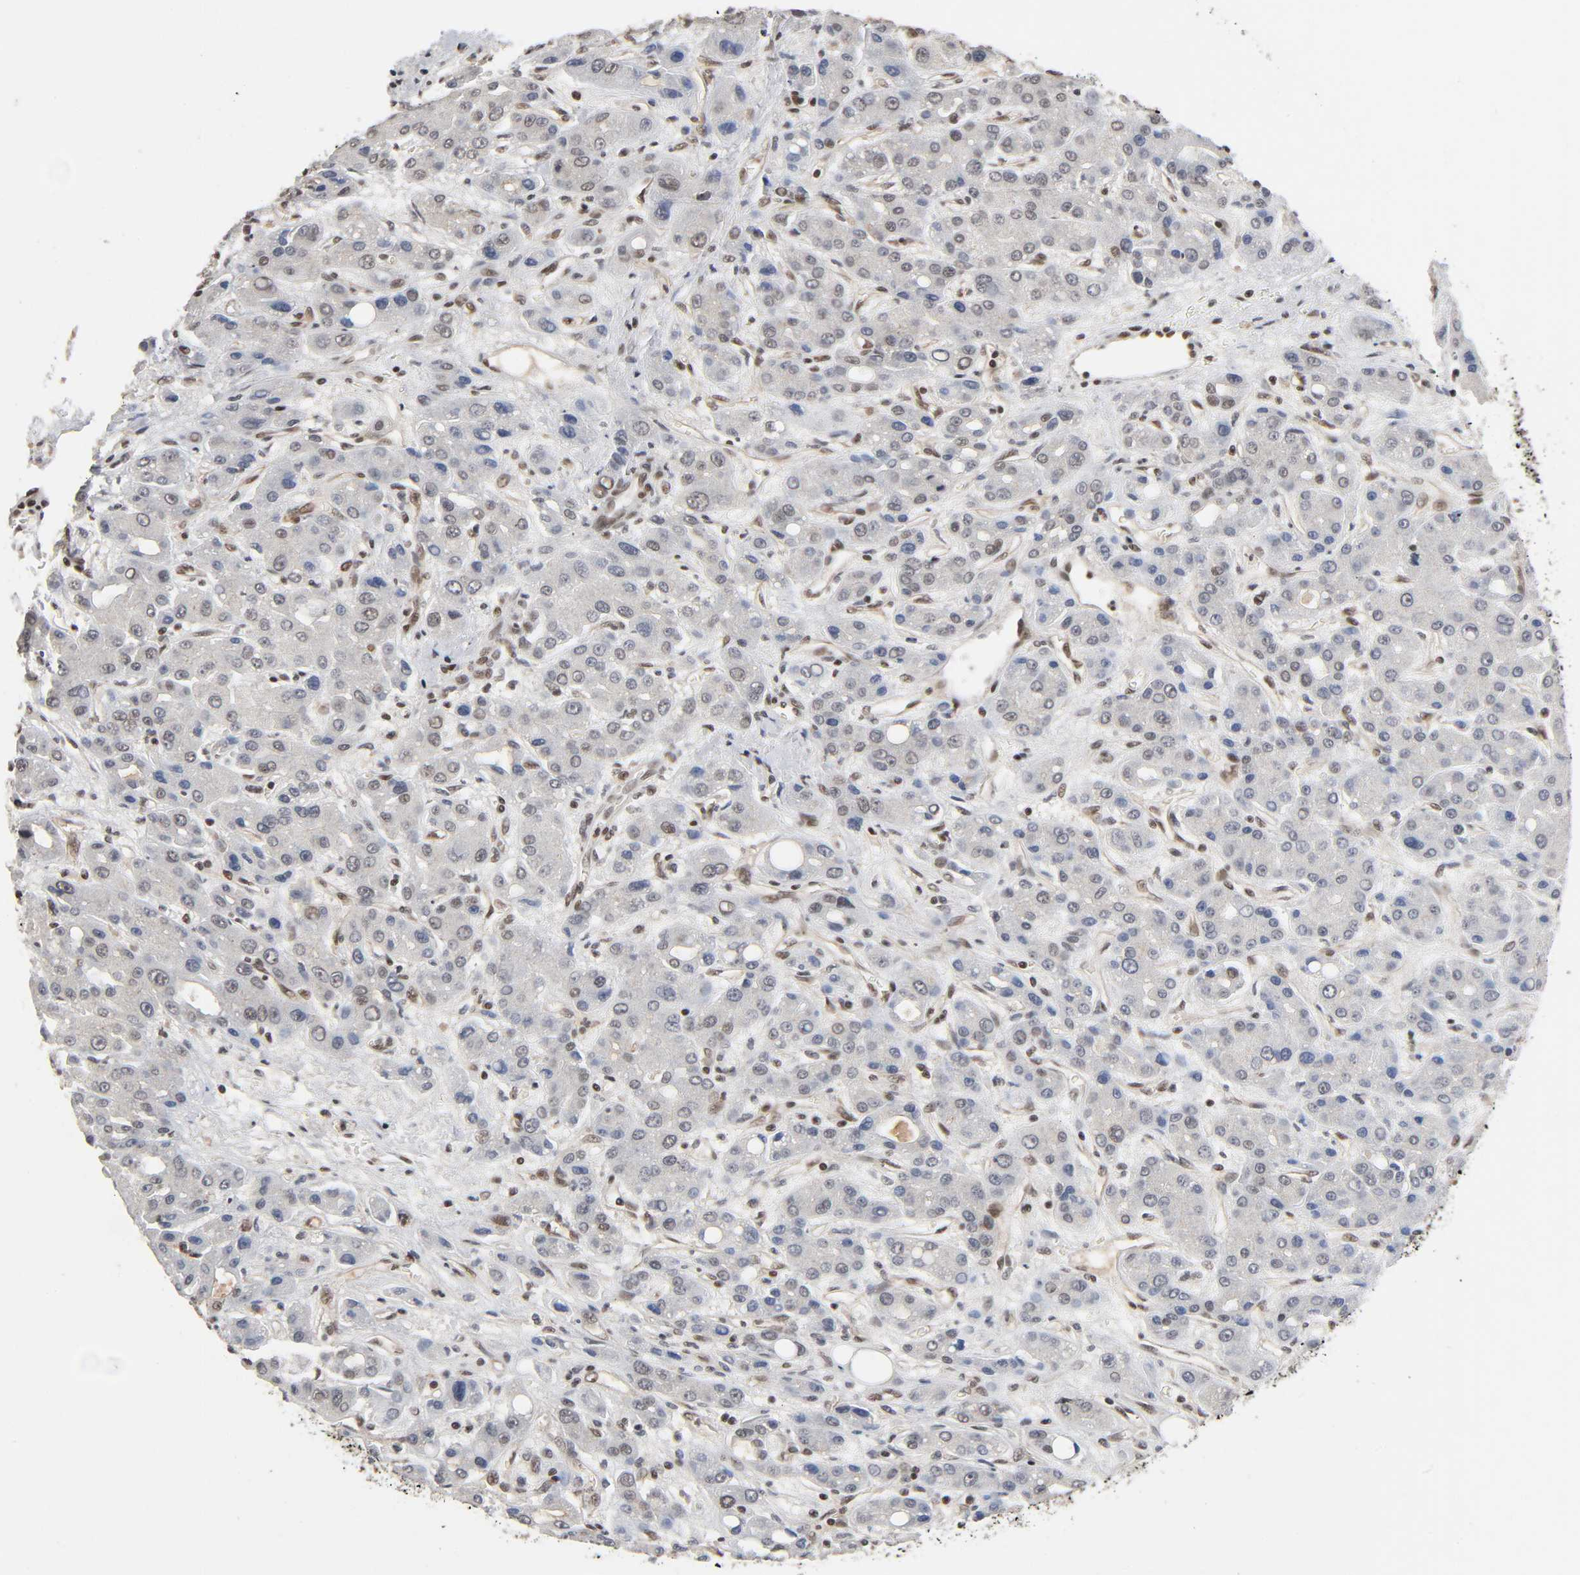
{"staining": {"intensity": "weak", "quantity": "<25%", "location": "cytoplasmic/membranous,nuclear"}, "tissue": "liver cancer", "cell_type": "Tumor cells", "image_type": "cancer", "snomed": [{"axis": "morphology", "description": "Carcinoma, Hepatocellular, NOS"}, {"axis": "topography", "description": "Liver"}], "caption": "Immunohistochemistry (IHC) of human liver cancer (hepatocellular carcinoma) displays no expression in tumor cells.", "gene": "ZNF384", "patient": {"sex": "male", "age": 55}}